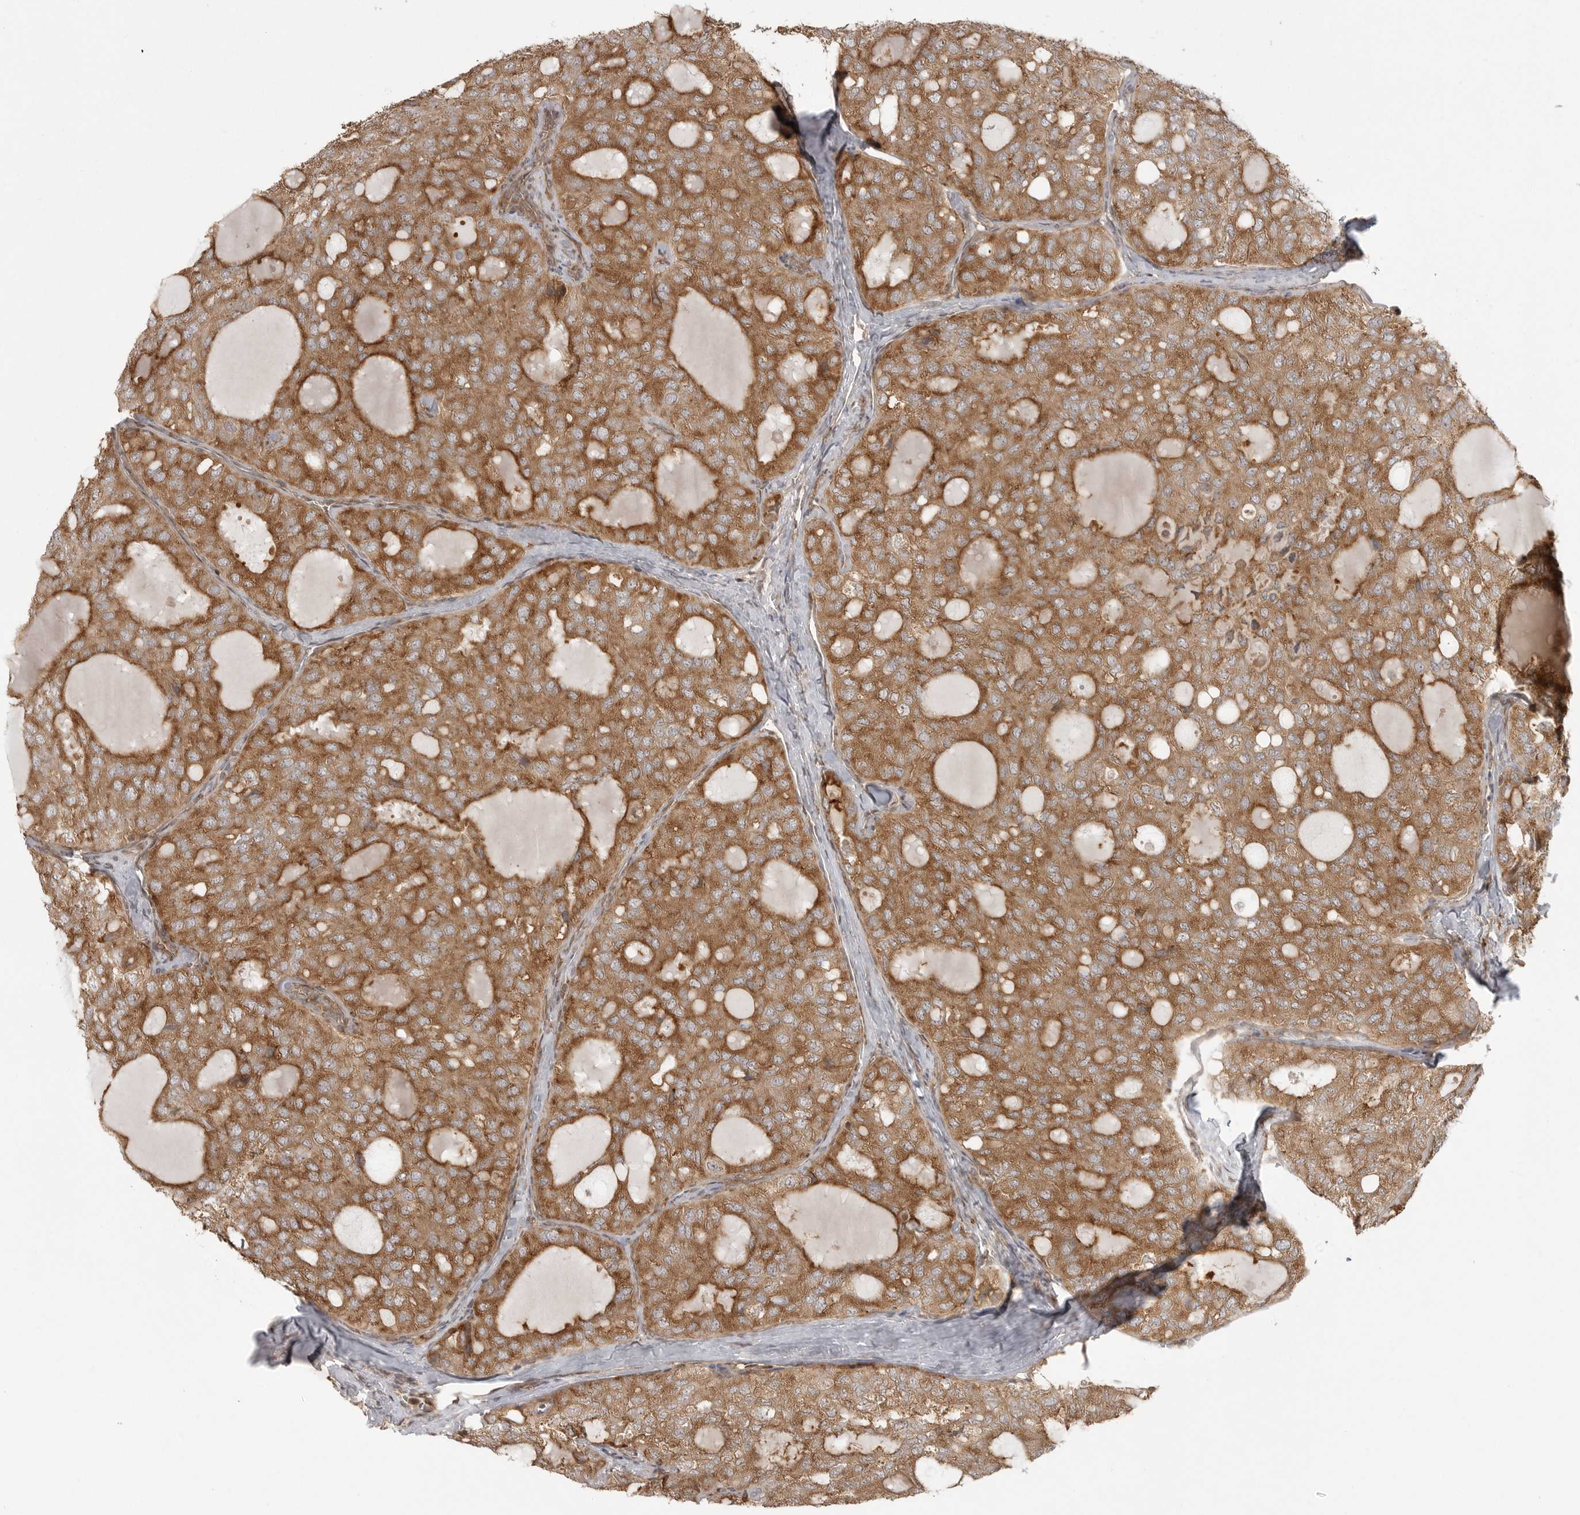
{"staining": {"intensity": "moderate", "quantity": ">75%", "location": "cytoplasmic/membranous"}, "tissue": "thyroid cancer", "cell_type": "Tumor cells", "image_type": "cancer", "snomed": [{"axis": "morphology", "description": "Follicular adenoma carcinoma, NOS"}, {"axis": "topography", "description": "Thyroid gland"}], "caption": "Immunohistochemical staining of thyroid follicular adenoma carcinoma displays medium levels of moderate cytoplasmic/membranous protein expression in approximately >75% of tumor cells. The staining is performed using DAB (3,3'-diaminobenzidine) brown chromogen to label protein expression. The nuclei are counter-stained blue using hematoxylin.", "gene": "FAT3", "patient": {"sex": "male", "age": 75}}